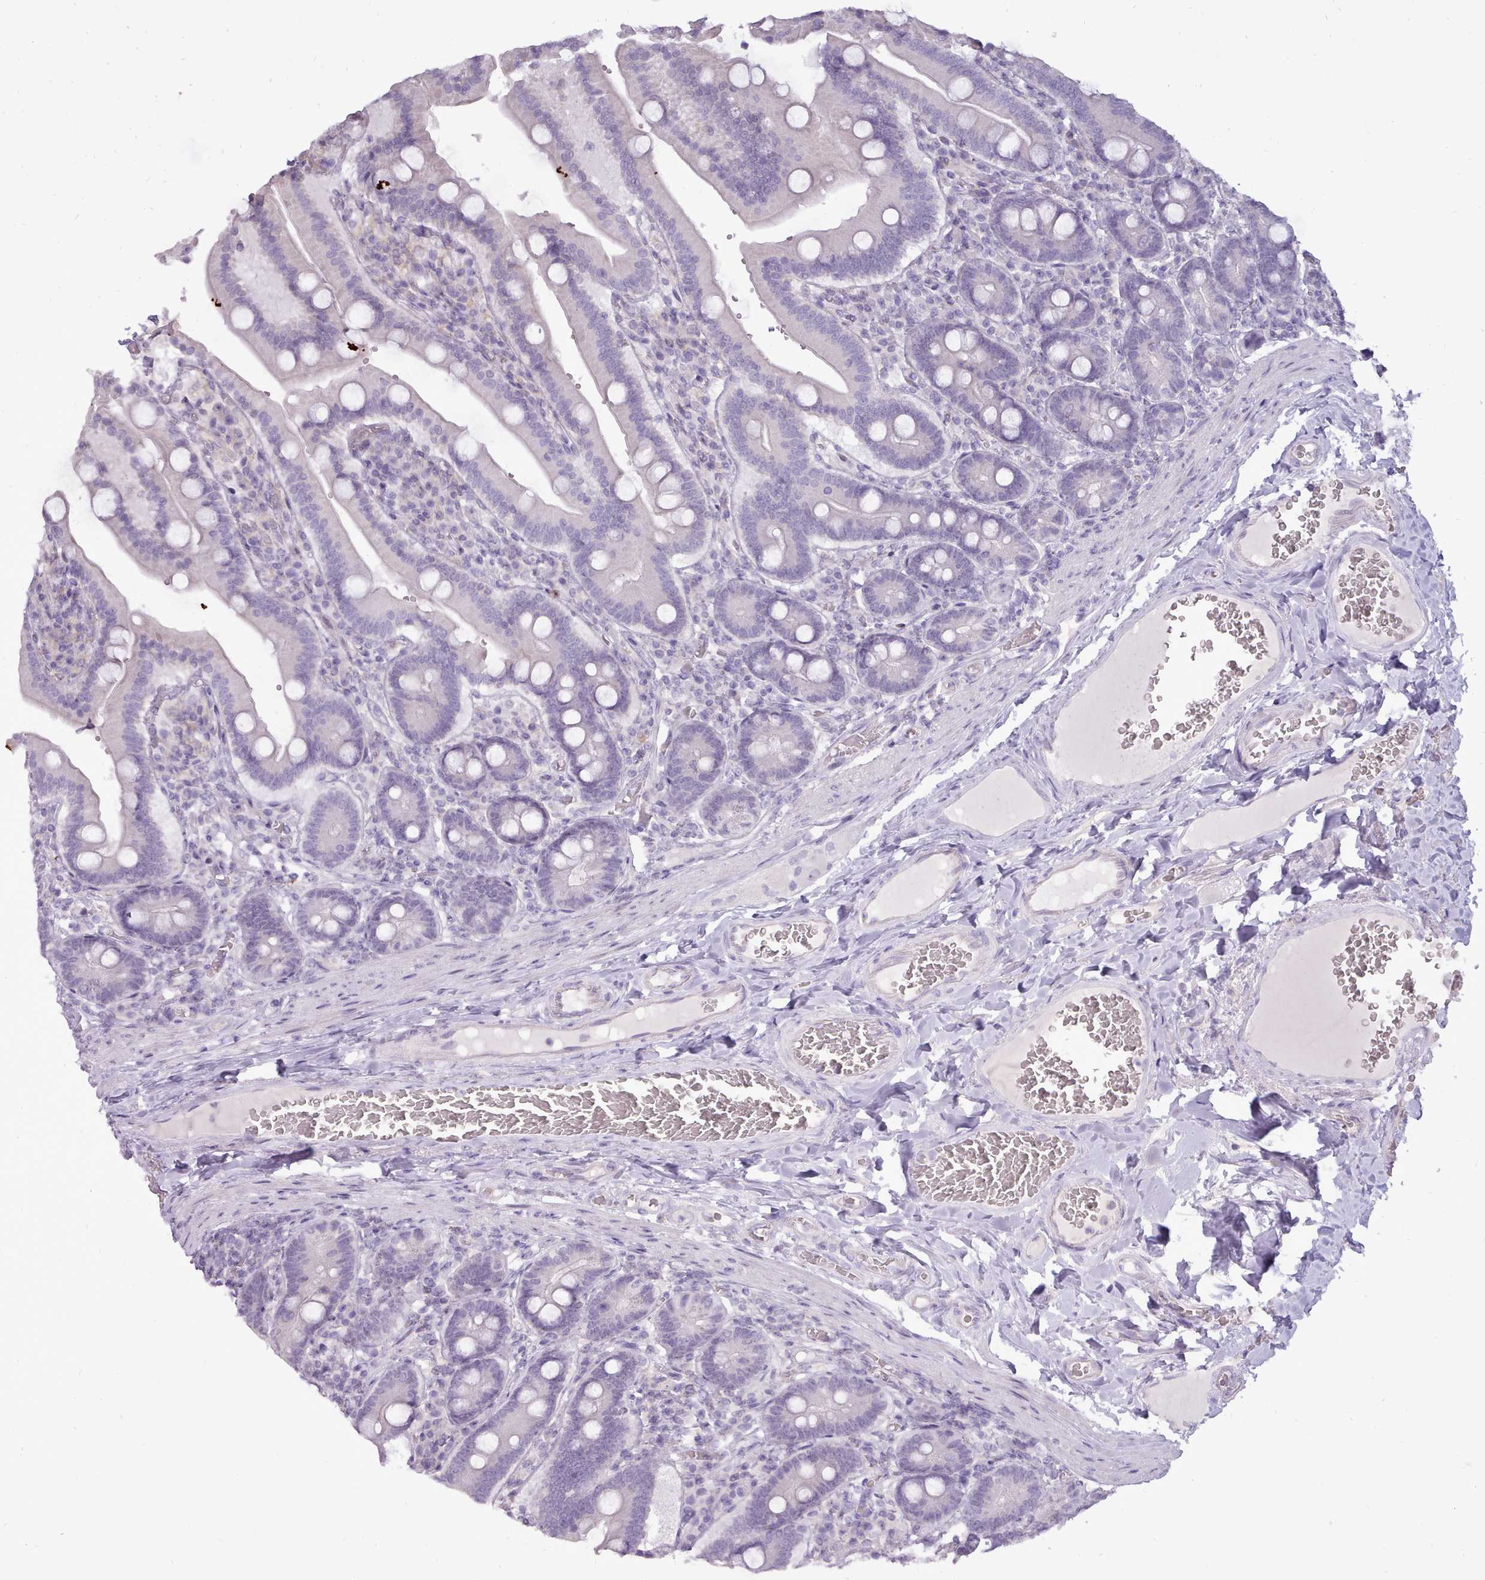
{"staining": {"intensity": "negative", "quantity": "none", "location": "none"}, "tissue": "duodenum", "cell_type": "Glandular cells", "image_type": "normal", "snomed": [{"axis": "morphology", "description": "Normal tissue, NOS"}, {"axis": "topography", "description": "Duodenum"}], "caption": "Glandular cells are negative for brown protein staining in normal duodenum. The staining is performed using DAB (3,3'-diaminobenzidine) brown chromogen with nuclei counter-stained in using hematoxylin.", "gene": "BDKRB2", "patient": {"sex": "female", "age": 62}}